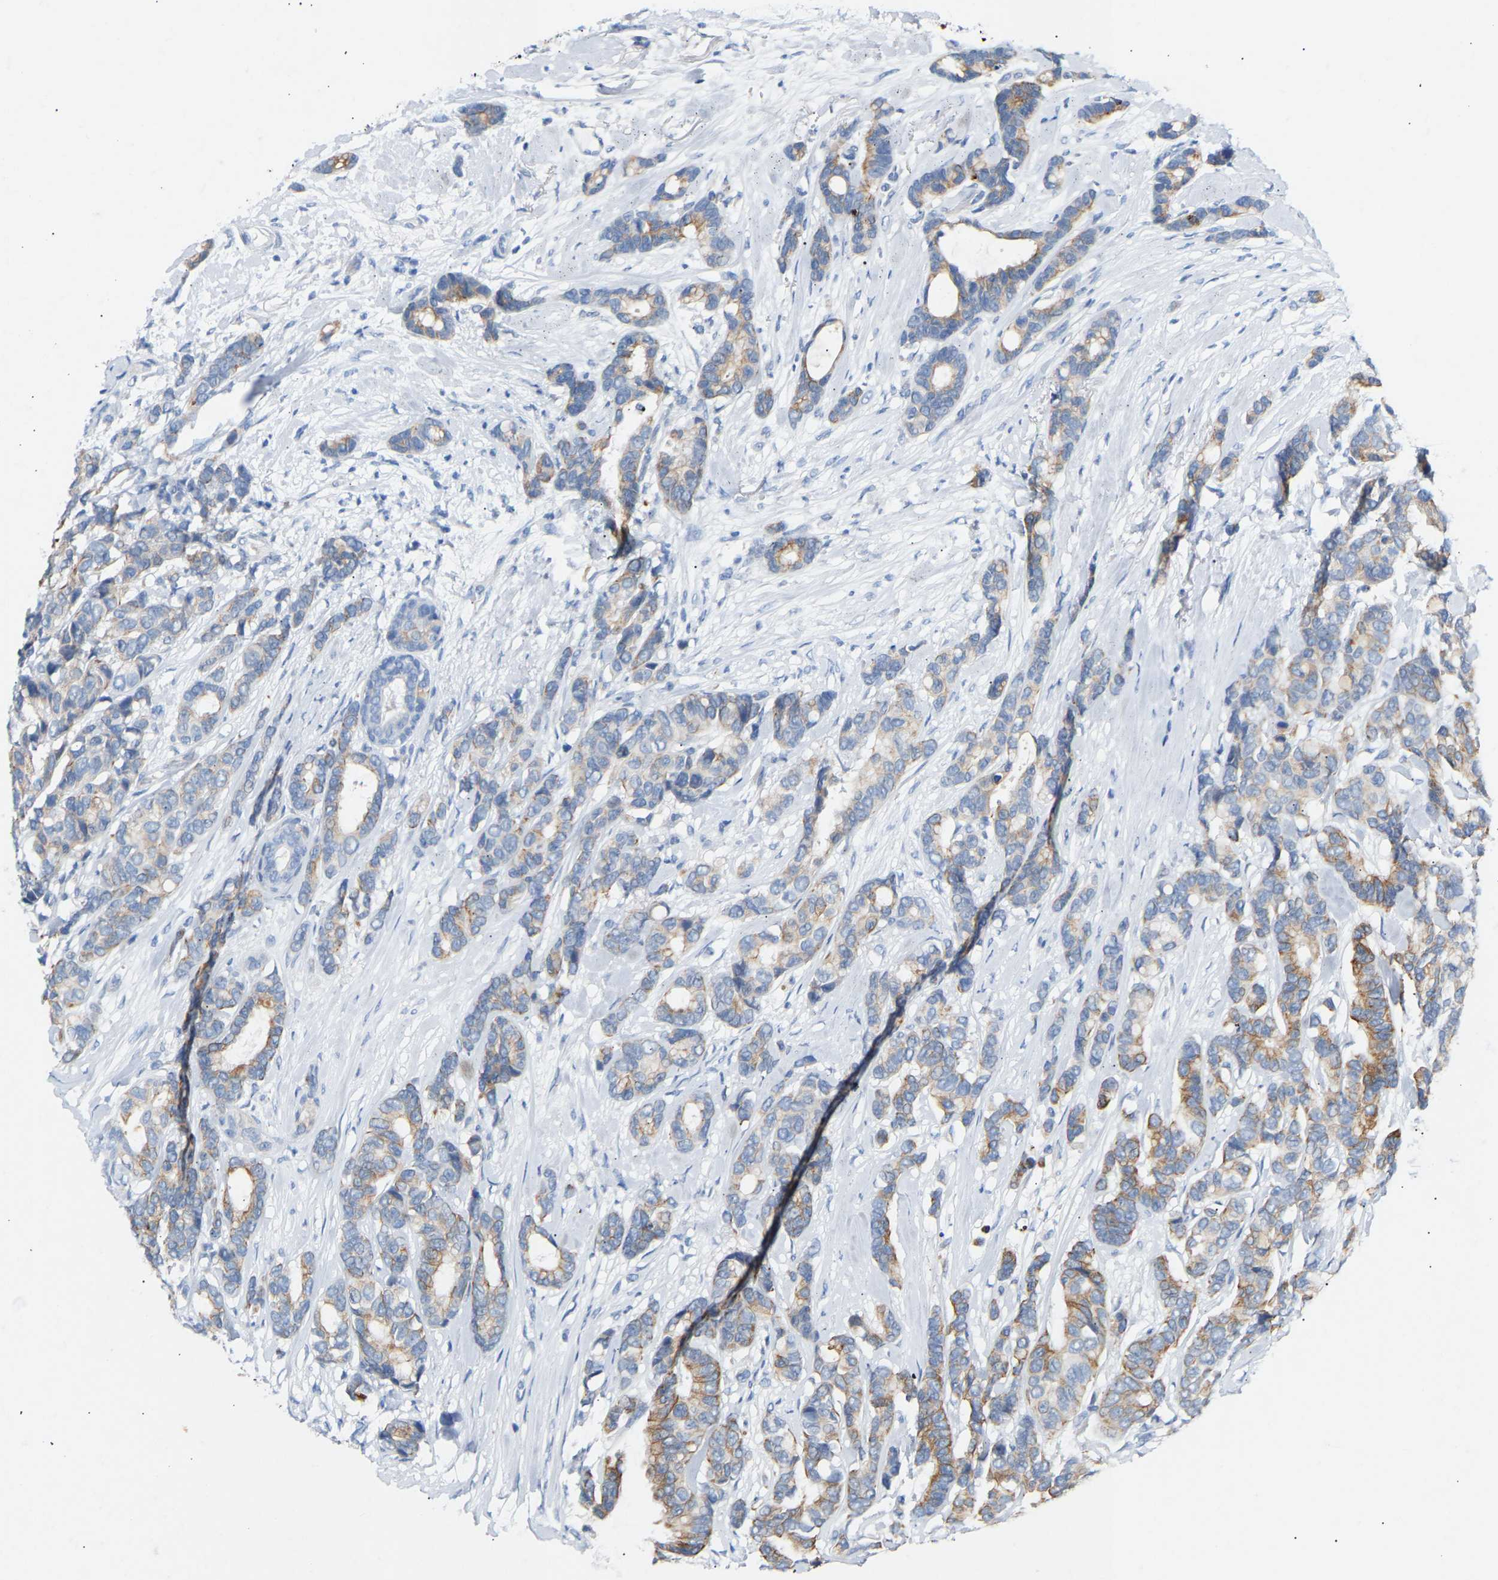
{"staining": {"intensity": "moderate", "quantity": "25%-75%", "location": "cytoplasmic/membranous"}, "tissue": "breast cancer", "cell_type": "Tumor cells", "image_type": "cancer", "snomed": [{"axis": "morphology", "description": "Duct carcinoma"}, {"axis": "topography", "description": "Breast"}], "caption": "Approximately 25%-75% of tumor cells in breast cancer (intraductal carcinoma) exhibit moderate cytoplasmic/membranous protein expression as visualized by brown immunohistochemical staining.", "gene": "PEX1", "patient": {"sex": "female", "age": 87}}